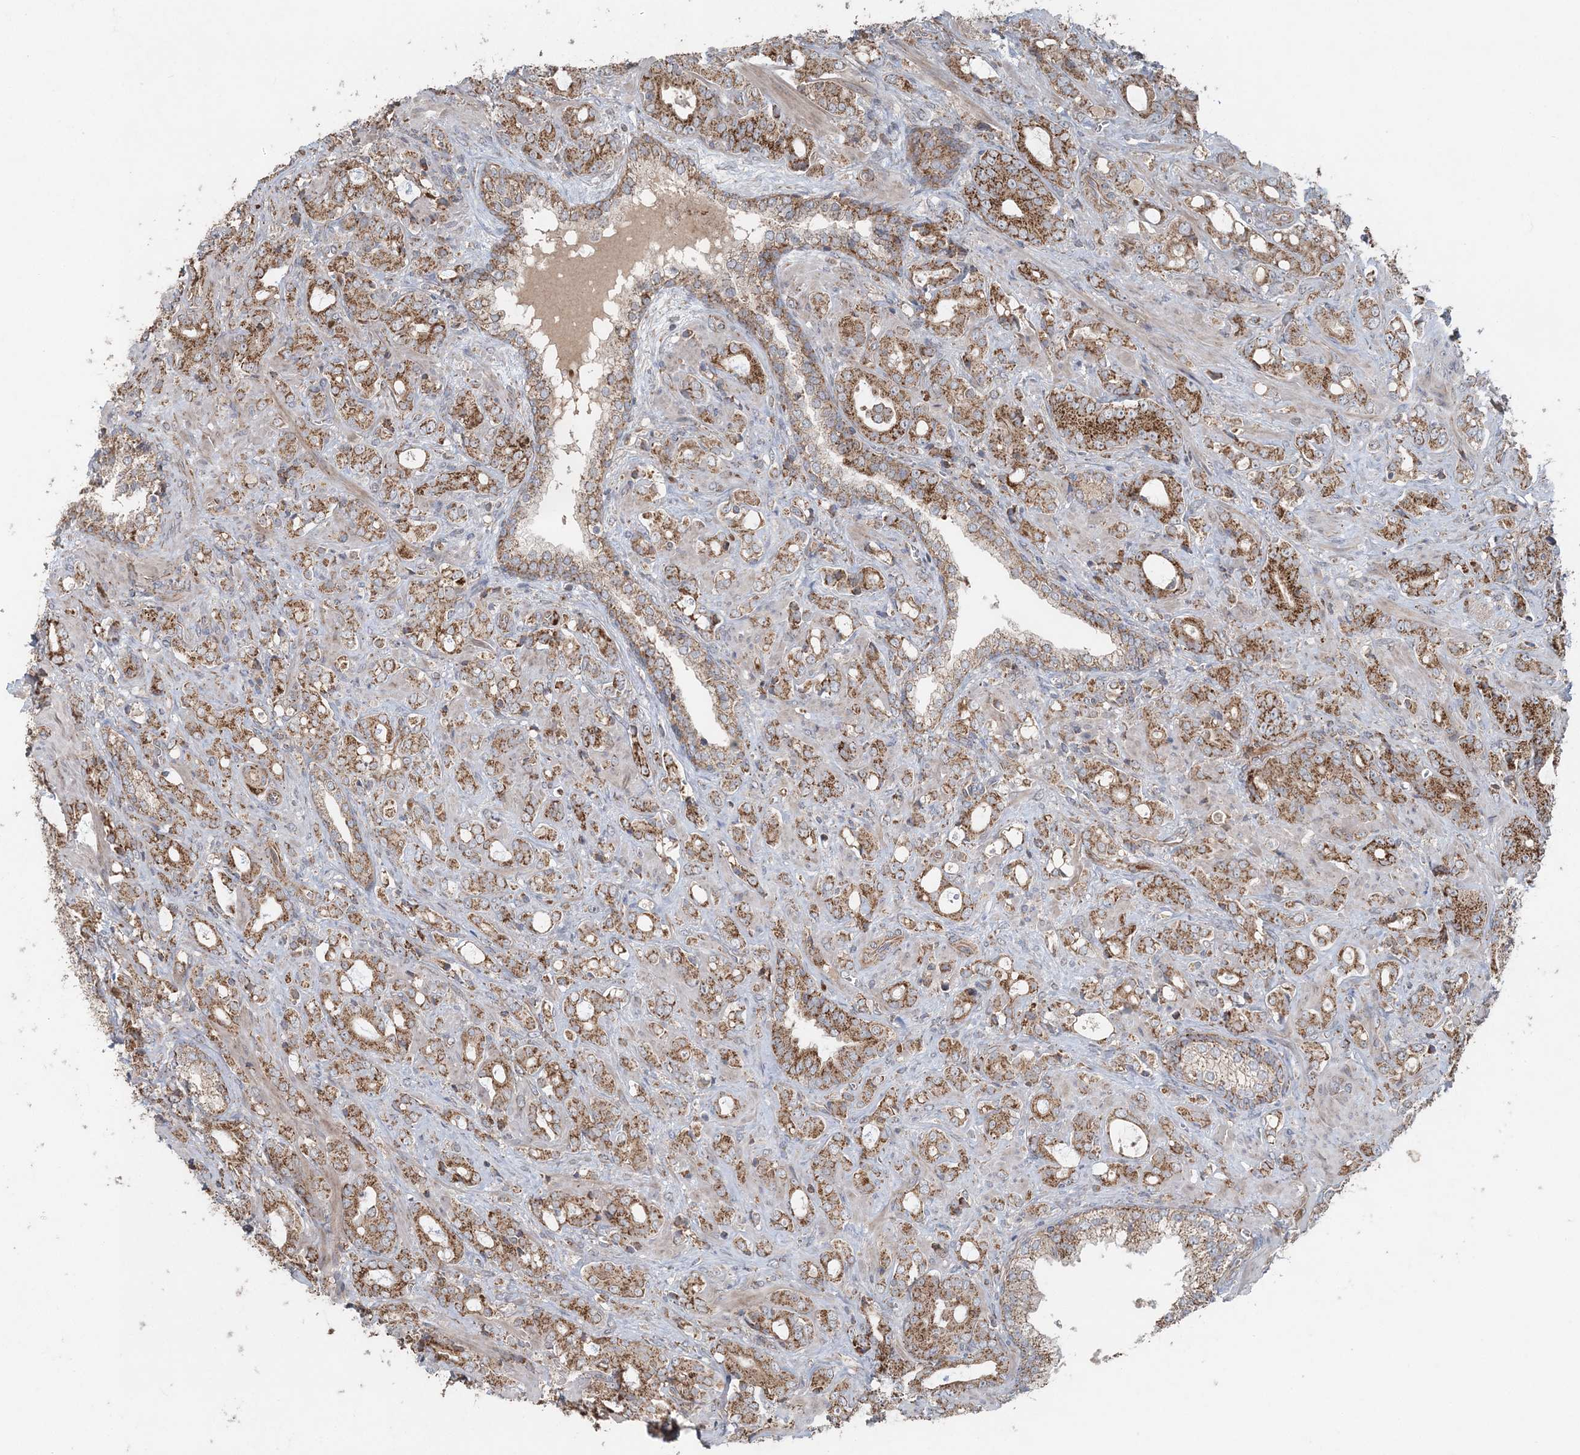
{"staining": {"intensity": "moderate", "quantity": ">75%", "location": "cytoplasmic/membranous"}, "tissue": "prostate cancer", "cell_type": "Tumor cells", "image_type": "cancer", "snomed": [{"axis": "morphology", "description": "Adenocarcinoma, High grade"}, {"axis": "topography", "description": "Prostate"}], "caption": "Immunohistochemical staining of prostate cancer (adenocarcinoma (high-grade)) exhibits moderate cytoplasmic/membranous protein expression in about >75% of tumor cells. Using DAB (3,3'-diaminobenzidine) (brown) and hematoxylin (blue) stains, captured at high magnification using brightfield microscopy.", "gene": "LRPPRC", "patient": {"sex": "male", "age": 72}}